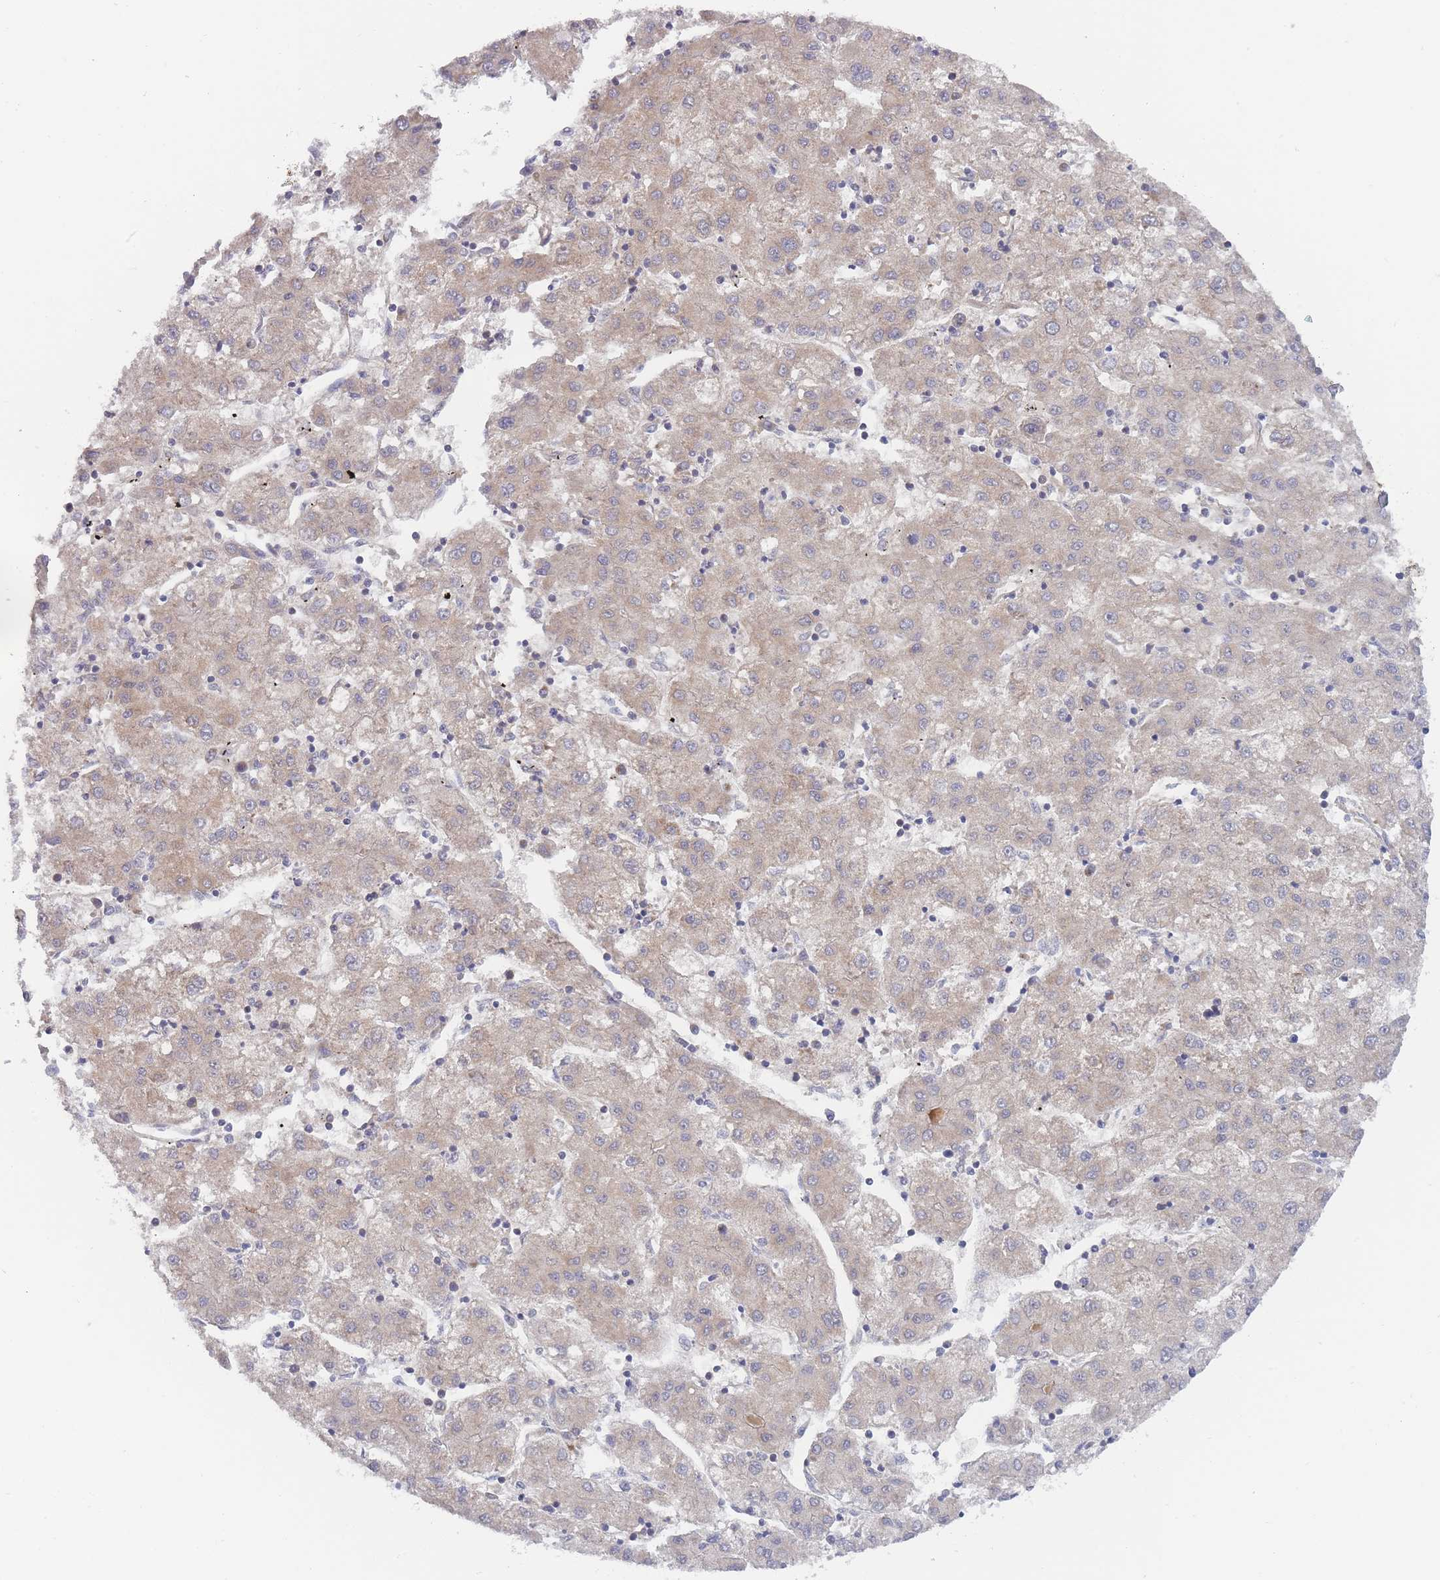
{"staining": {"intensity": "weak", "quantity": "25%-75%", "location": "cytoplasmic/membranous"}, "tissue": "liver cancer", "cell_type": "Tumor cells", "image_type": "cancer", "snomed": [{"axis": "morphology", "description": "Carcinoma, Hepatocellular, NOS"}, {"axis": "topography", "description": "Liver"}], "caption": "Approximately 25%-75% of tumor cells in human hepatocellular carcinoma (liver) display weak cytoplasmic/membranous protein staining as visualized by brown immunohistochemical staining.", "gene": "MRPS18B", "patient": {"sex": "male", "age": 72}}